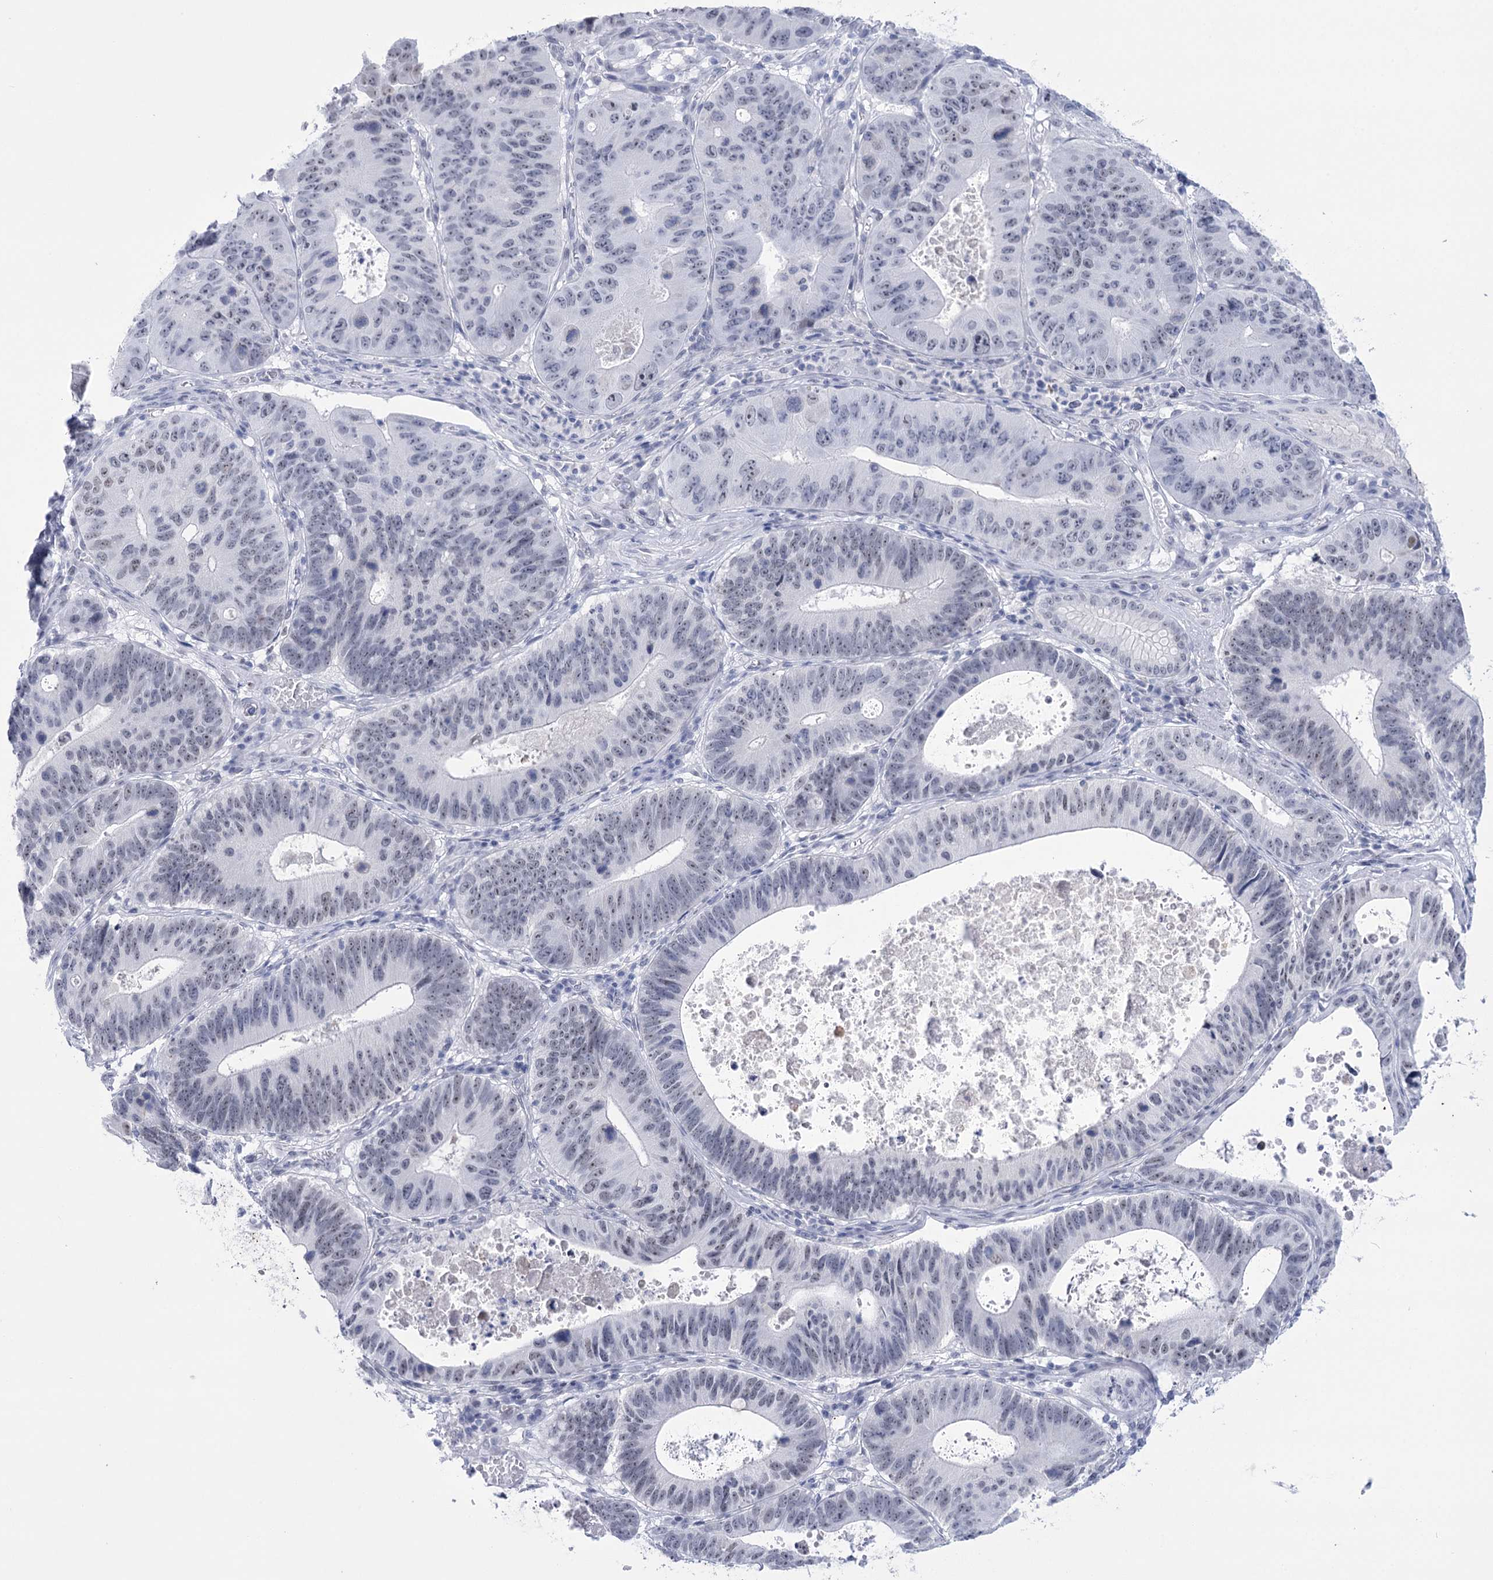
{"staining": {"intensity": "moderate", "quantity": "<25%", "location": "nuclear"}, "tissue": "stomach cancer", "cell_type": "Tumor cells", "image_type": "cancer", "snomed": [{"axis": "morphology", "description": "Adenocarcinoma, NOS"}, {"axis": "topography", "description": "Stomach"}], "caption": "Immunohistochemistry (IHC) of adenocarcinoma (stomach) reveals low levels of moderate nuclear expression in about <25% of tumor cells. Nuclei are stained in blue.", "gene": "HORMAD1", "patient": {"sex": "male", "age": 59}}